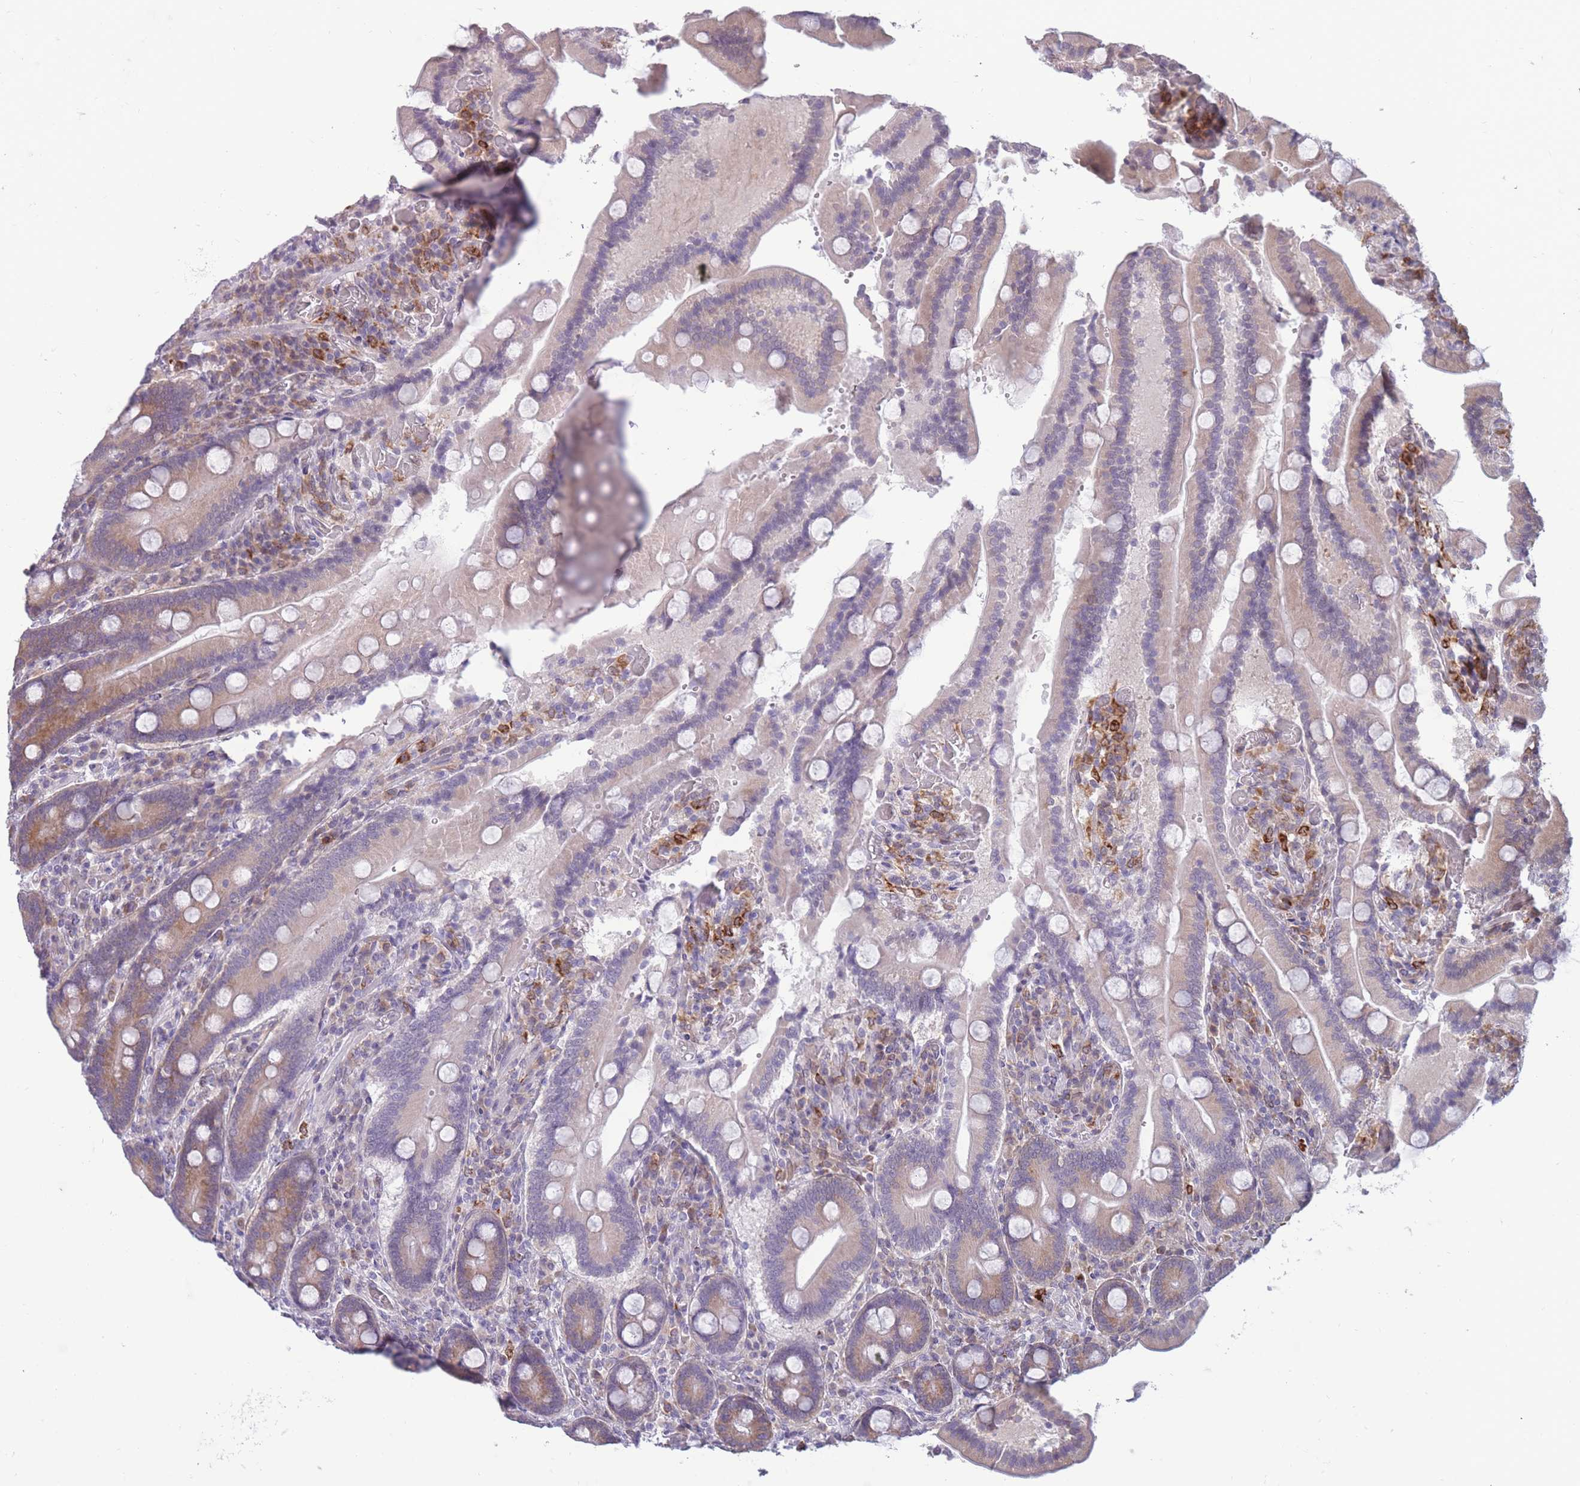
{"staining": {"intensity": "moderate", "quantity": "25%-75%", "location": "cytoplasmic/membranous"}, "tissue": "duodenum", "cell_type": "Glandular cells", "image_type": "normal", "snomed": [{"axis": "morphology", "description": "Normal tissue, NOS"}, {"axis": "topography", "description": "Duodenum"}], "caption": "The micrograph shows immunohistochemical staining of normal duodenum. There is moderate cytoplasmic/membranous positivity is appreciated in approximately 25%-75% of glandular cells. The staining was performed using DAB, with brown indicating positive protein expression. Nuclei are stained blue with hematoxylin.", "gene": "TMEM121", "patient": {"sex": "female", "age": 62}}